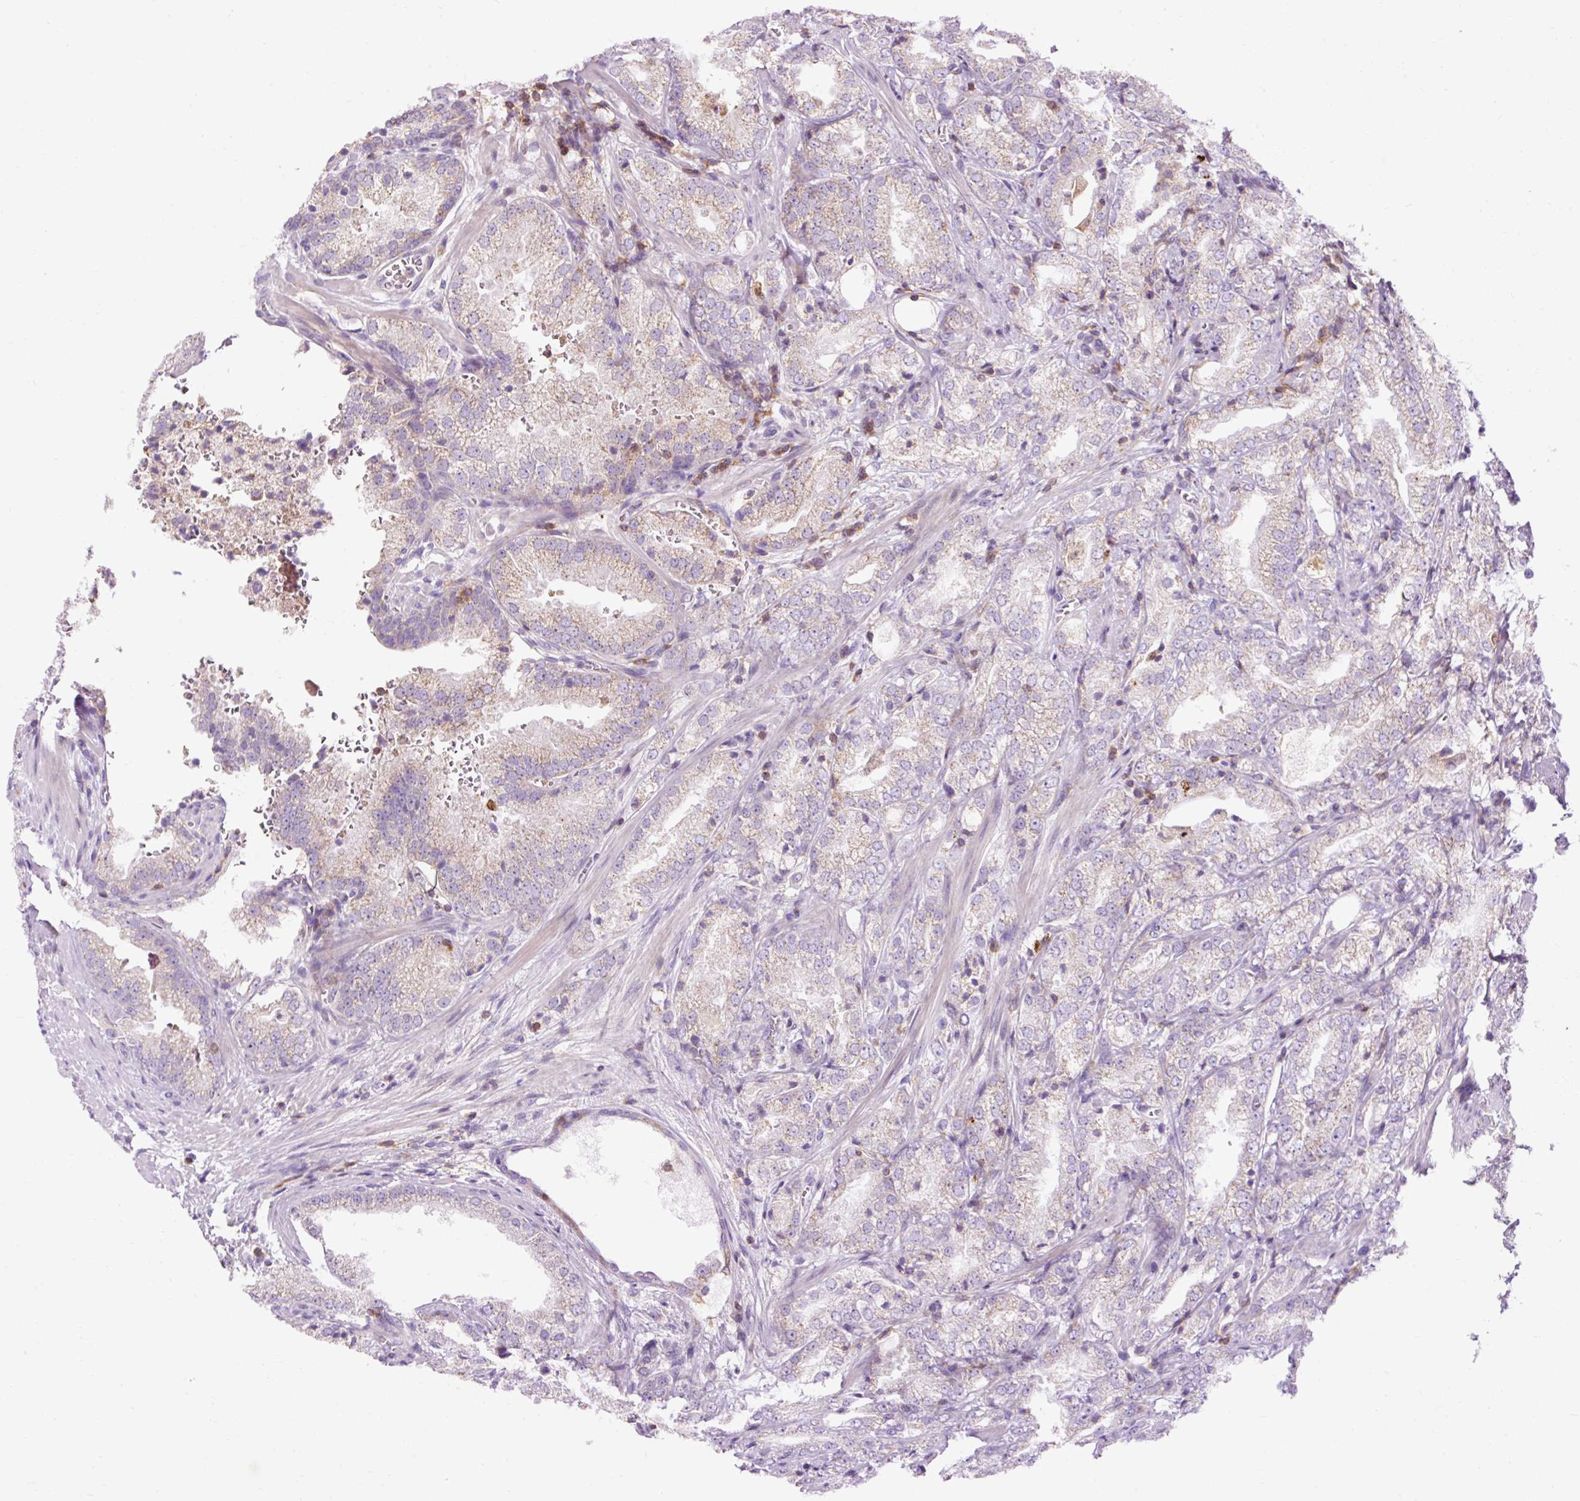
{"staining": {"intensity": "moderate", "quantity": "<25%", "location": "cytoplasmic/membranous"}, "tissue": "prostate cancer", "cell_type": "Tumor cells", "image_type": "cancer", "snomed": [{"axis": "morphology", "description": "Adenocarcinoma, High grade"}, {"axis": "topography", "description": "Prostate"}], "caption": "Protein analysis of prostate cancer (adenocarcinoma (high-grade)) tissue exhibits moderate cytoplasmic/membranous expression in approximately <25% of tumor cells. (DAB (3,3'-diaminobenzidine) IHC with brightfield microscopy, high magnification).", "gene": "CD83", "patient": {"sex": "male", "age": 63}}